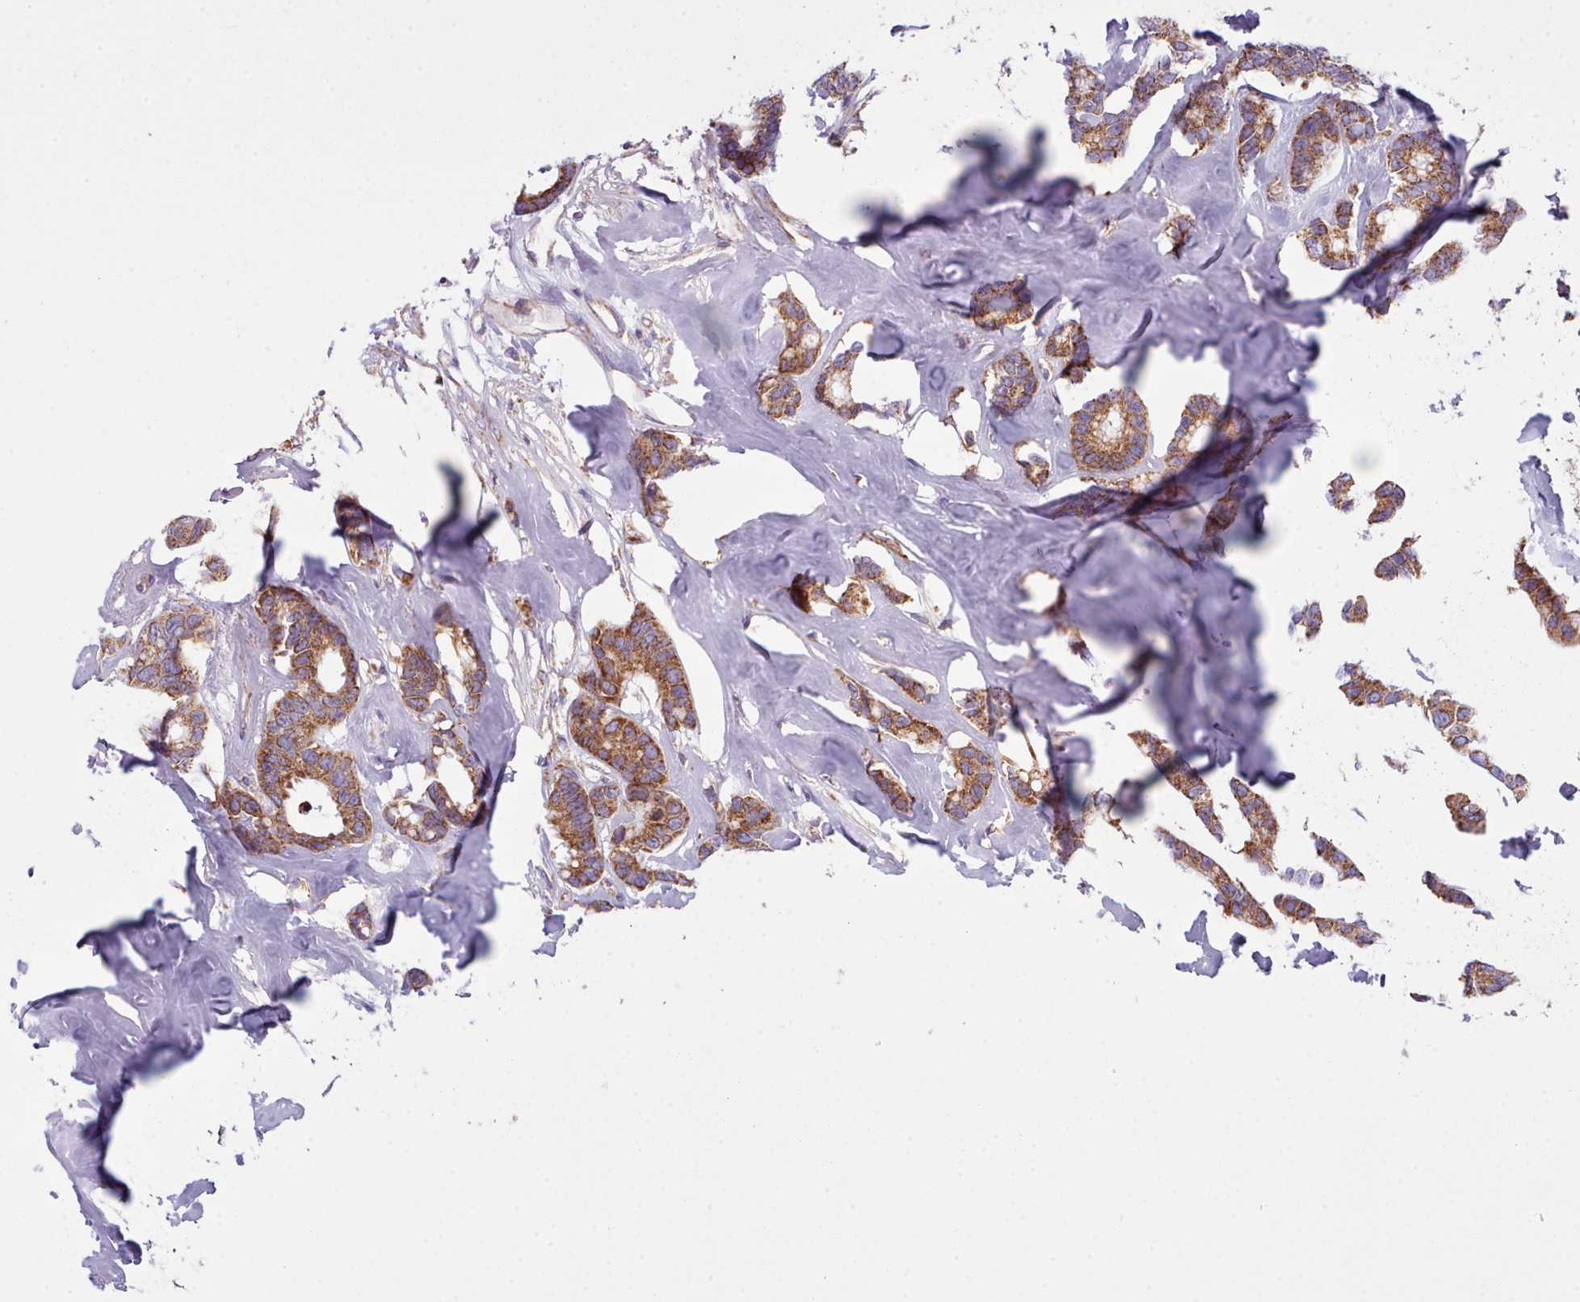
{"staining": {"intensity": "moderate", "quantity": ">75%", "location": "cytoplasmic/membranous"}, "tissue": "breast cancer", "cell_type": "Tumor cells", "image_type": "cancer", "snomed": [{"axis": "morphology", "description": "Duct carcinoma"}, {"axis": "topography", "description": "Breast"}], "caption": "High-magnification brightfield microscopy of breast cancer (intraductal carcinoma) stained with DAB (brown) and counterstained with hematoxylin (blue). tumor cells exhibit moderate cytoplasmic/membranous staining is present in about>75% of cells.", "gene": "SRP54", "patient": {"sex": "female", "age": 87}}